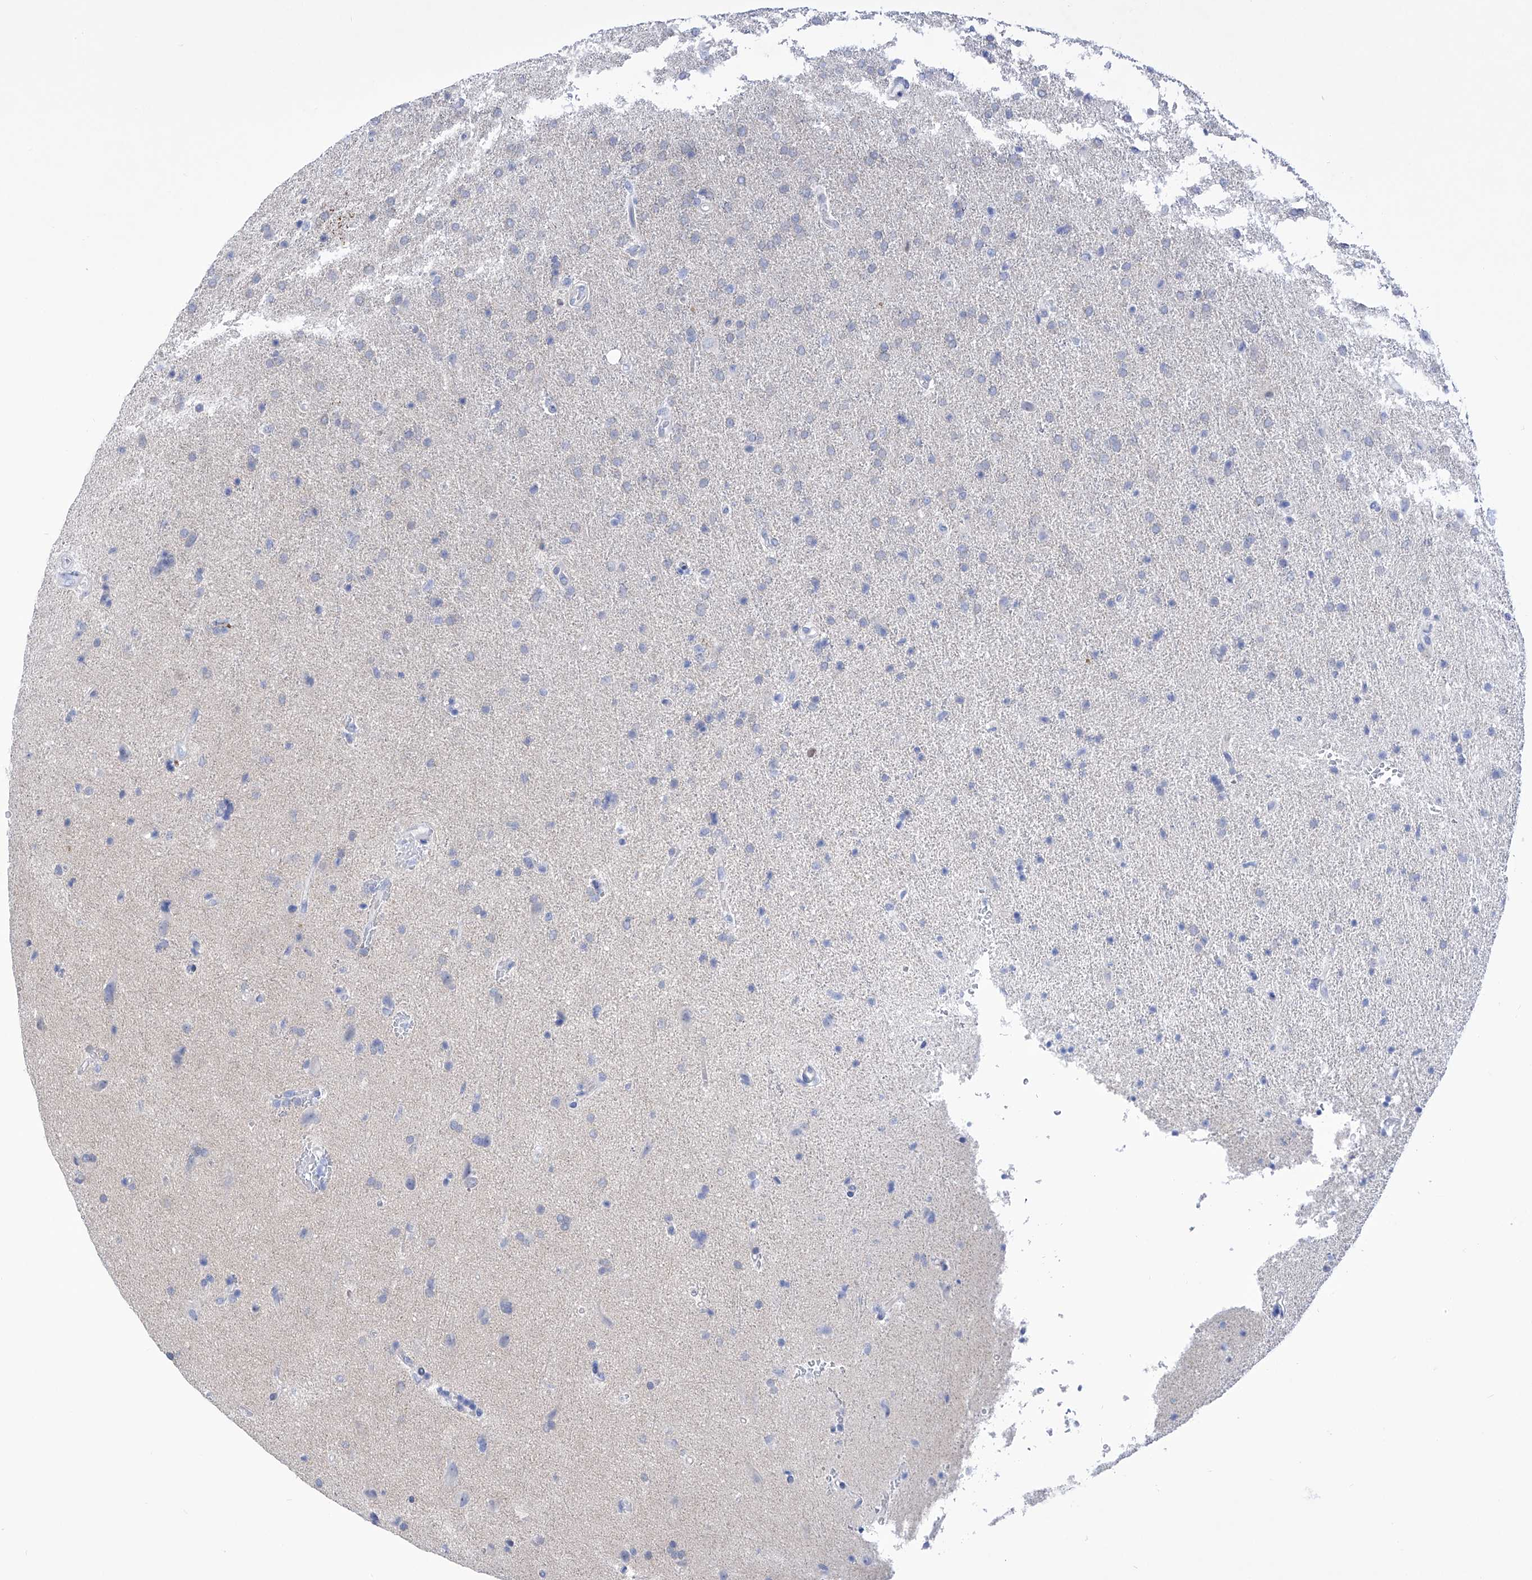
{"staining": {"intensity": "negative", "quantity": "none", "location": "none"}, "tissue": "glioma", "cell_type": "Tumor cells", "image_type": "cancer", "snomed": [{"axis": "morphology", "description": "Glioma, malignant, High grade"}, {"axis": "topography", "description": "Brain"}], "caption": "A micrograph of human malignant glioma (high-grade) is negative for staining in tumor cells.", "gene": "C1orf87", "patient": {"sex": "male", "age": 72}}